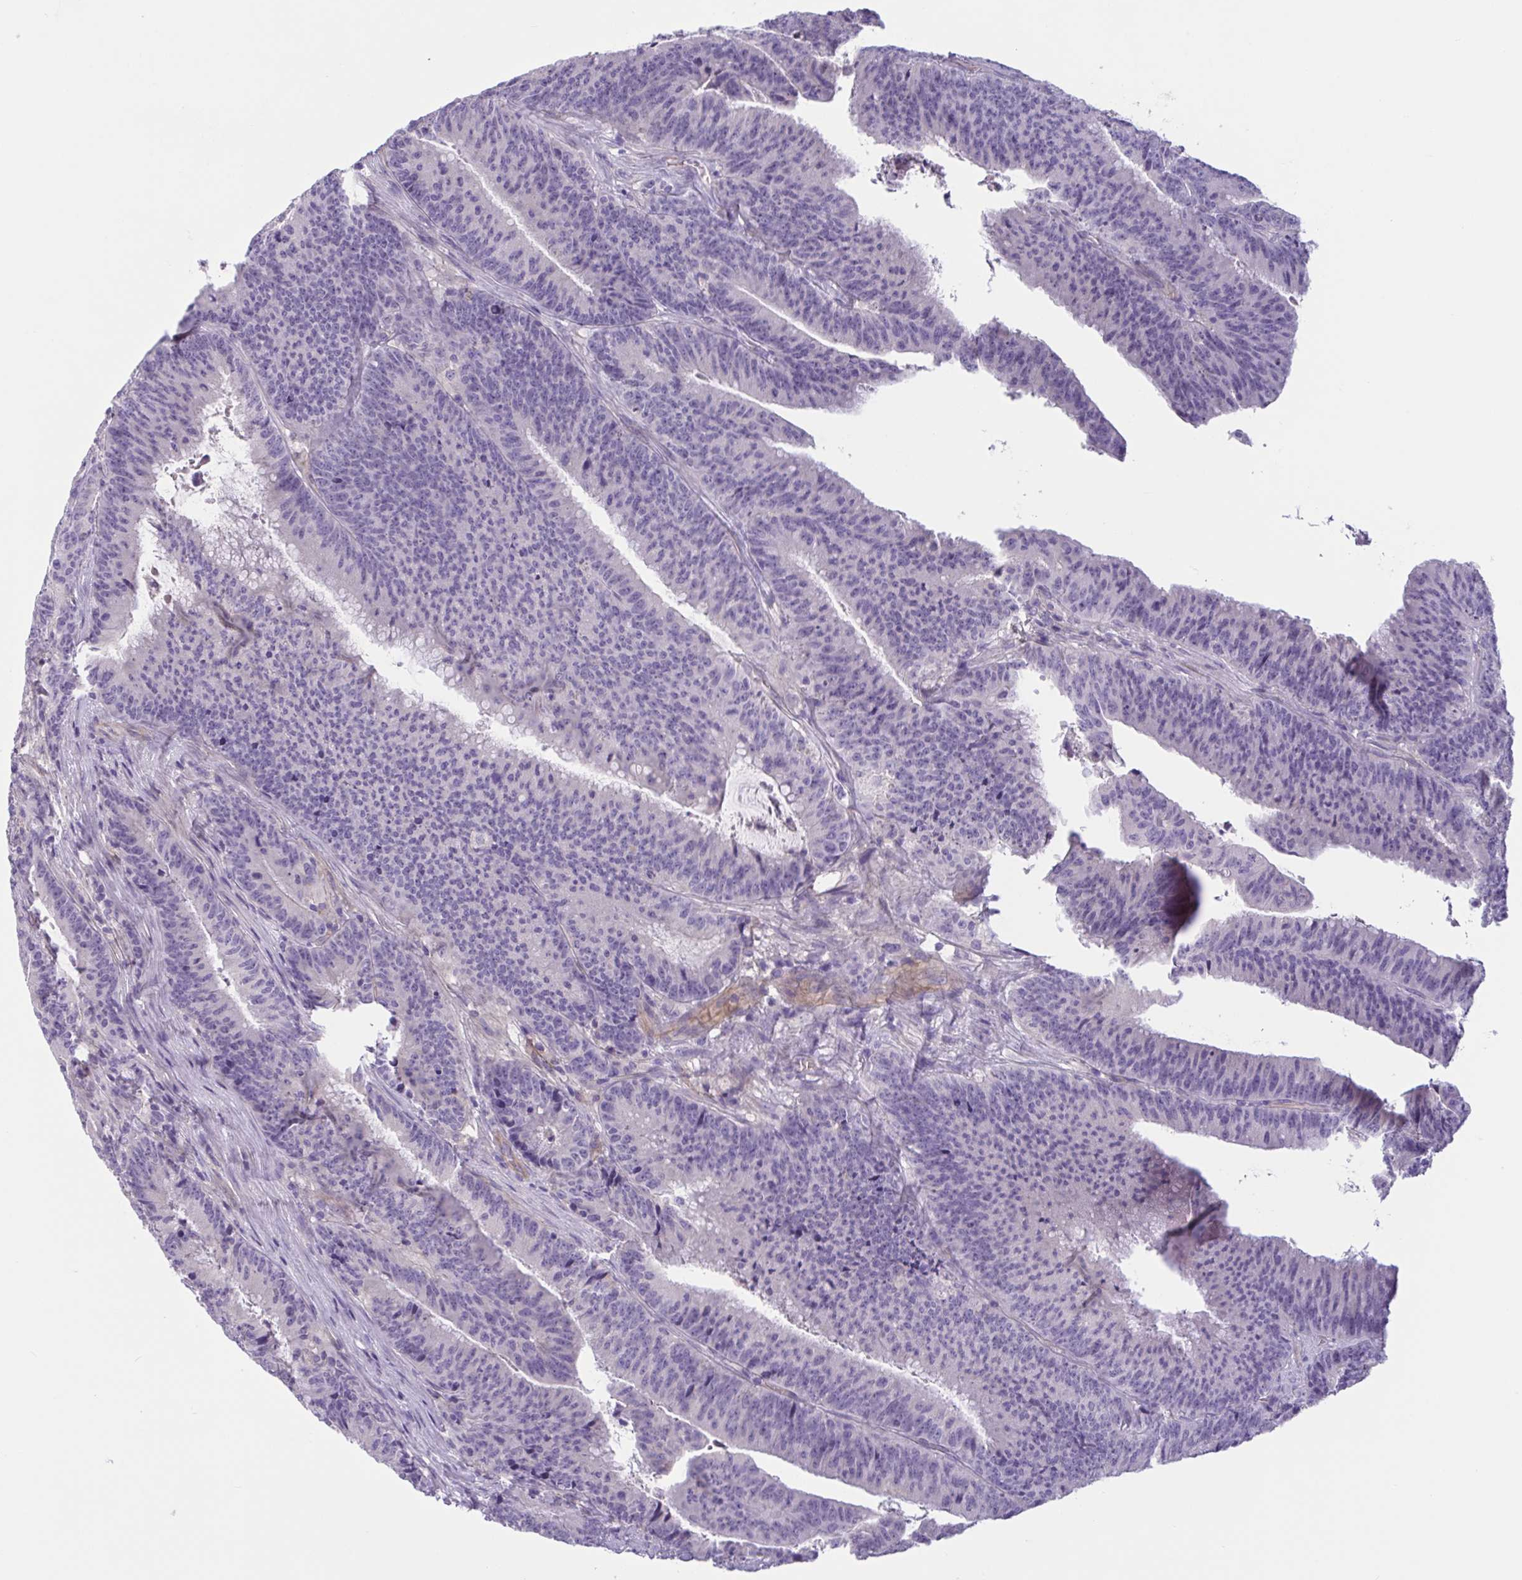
{"staining": {"intensity": "negative", "quantity": "none", "location": "none"}, "tissue": "colorectal cancer", "cell_type": "Tumor cells", "image_type": "cancer", "snomed": [{"axis": "morphology", "description": "Adenocarcinoma, NOS"}, {"axis": "topography", "description": "Colon"}], "caption": "An image of human adenocarcinoma (colorectal) is negative for staining in tumor cells.", "gene": "TTC7B", "patient": {"sex": "female", "age": 78}}